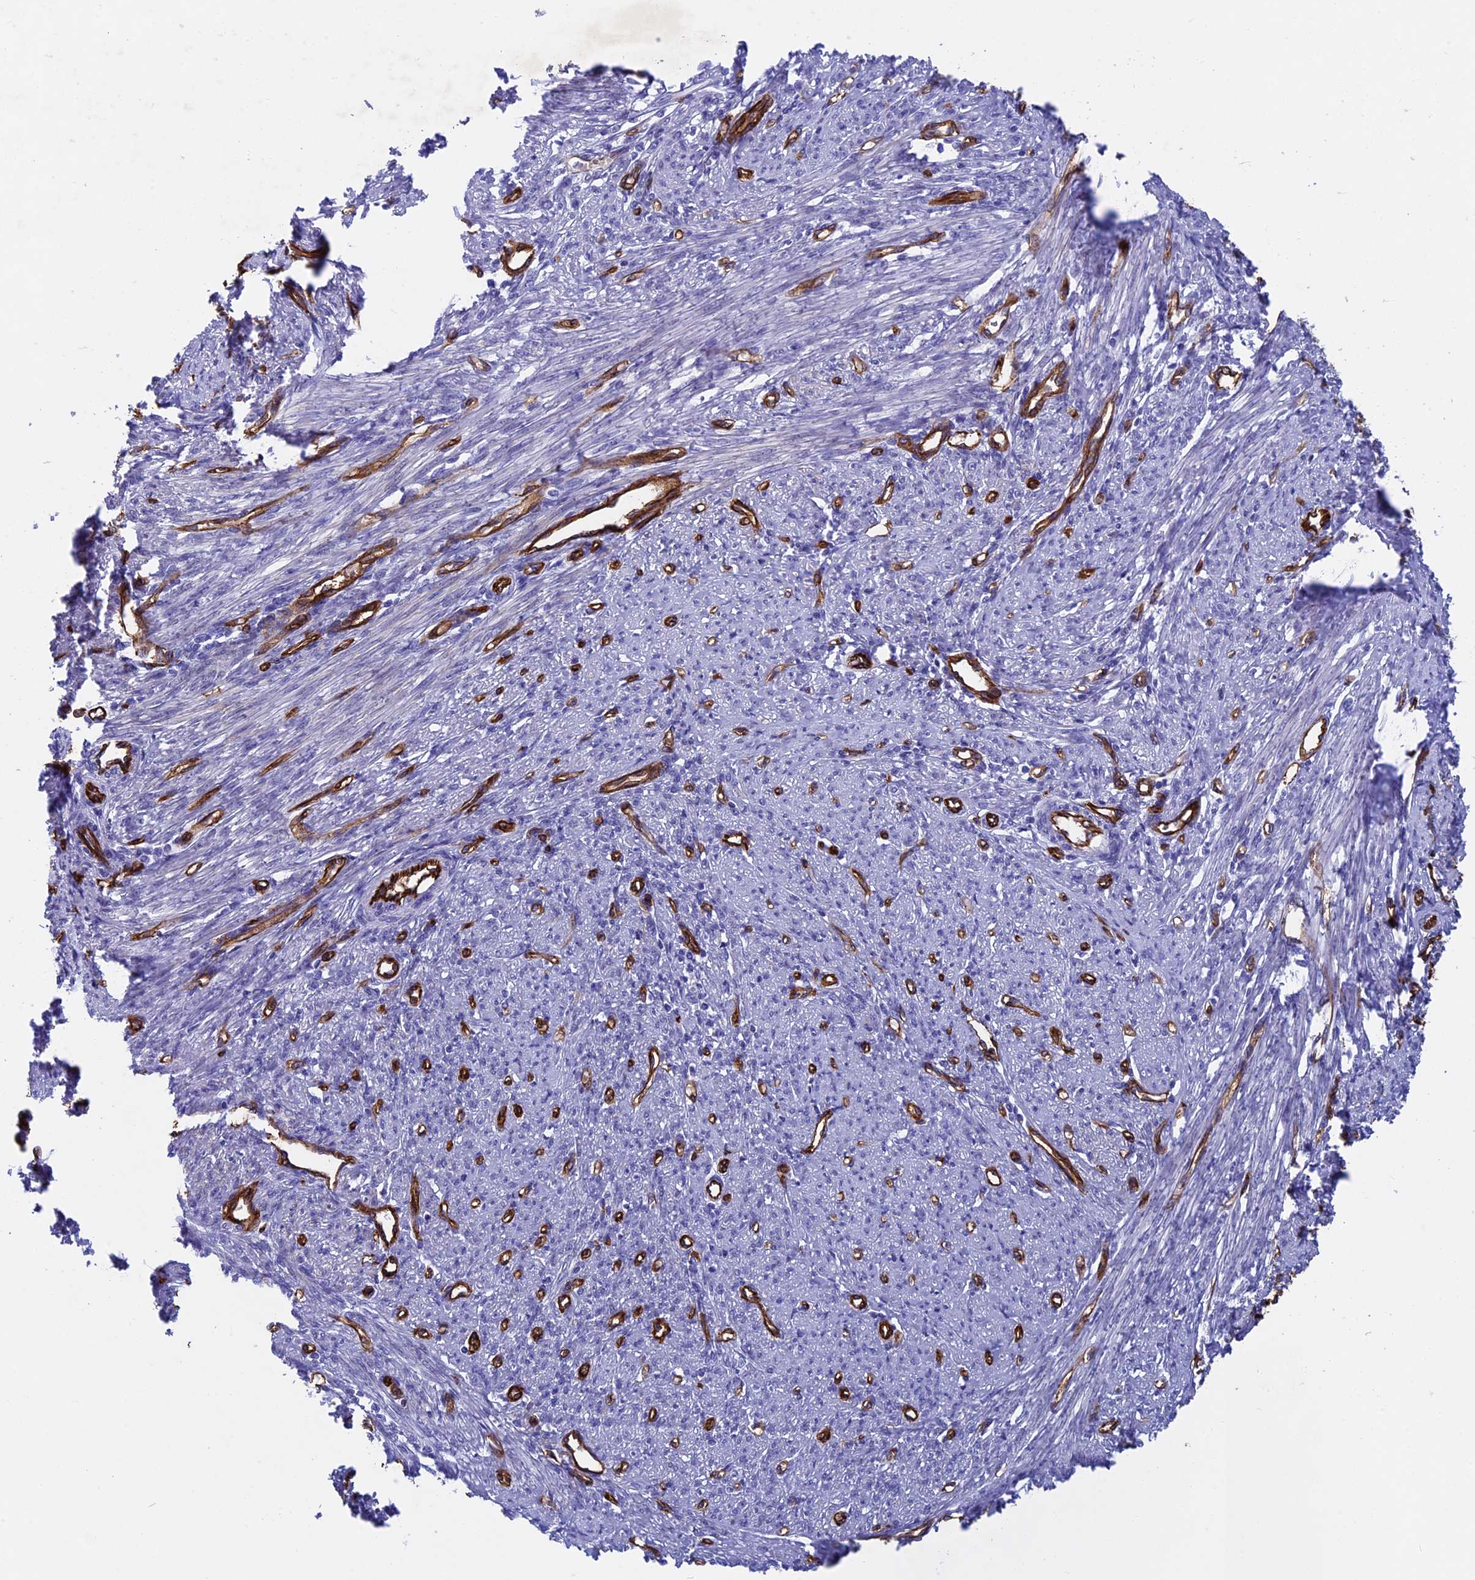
{"staining": {"intensity": "moderate", "quantity": "<25%", "location": "cytoplasmic/membranous"}, "tissue": "smooth muscle", "cell_type": "Smooth muscle cells", "image_type": "normal", "snomed": [{"axis": "morphology", "description": "Normal tissue, NOS"}, {"axis": "topography", "description": "Smooth muscle"}, {"axis": "topography", "description": "Uterus"}], "caption": "Smooth muscle cells exhibit low levels of moderate cytoplasmic/membranous expression in approximately <25% of cells in benign smooth muscle. Immunohistochemistry (ihc) stains the protein in brown and the nuclei are stained blue.", "gene": "INSYN1", "patient": {"sex": "female", "age": 59}}